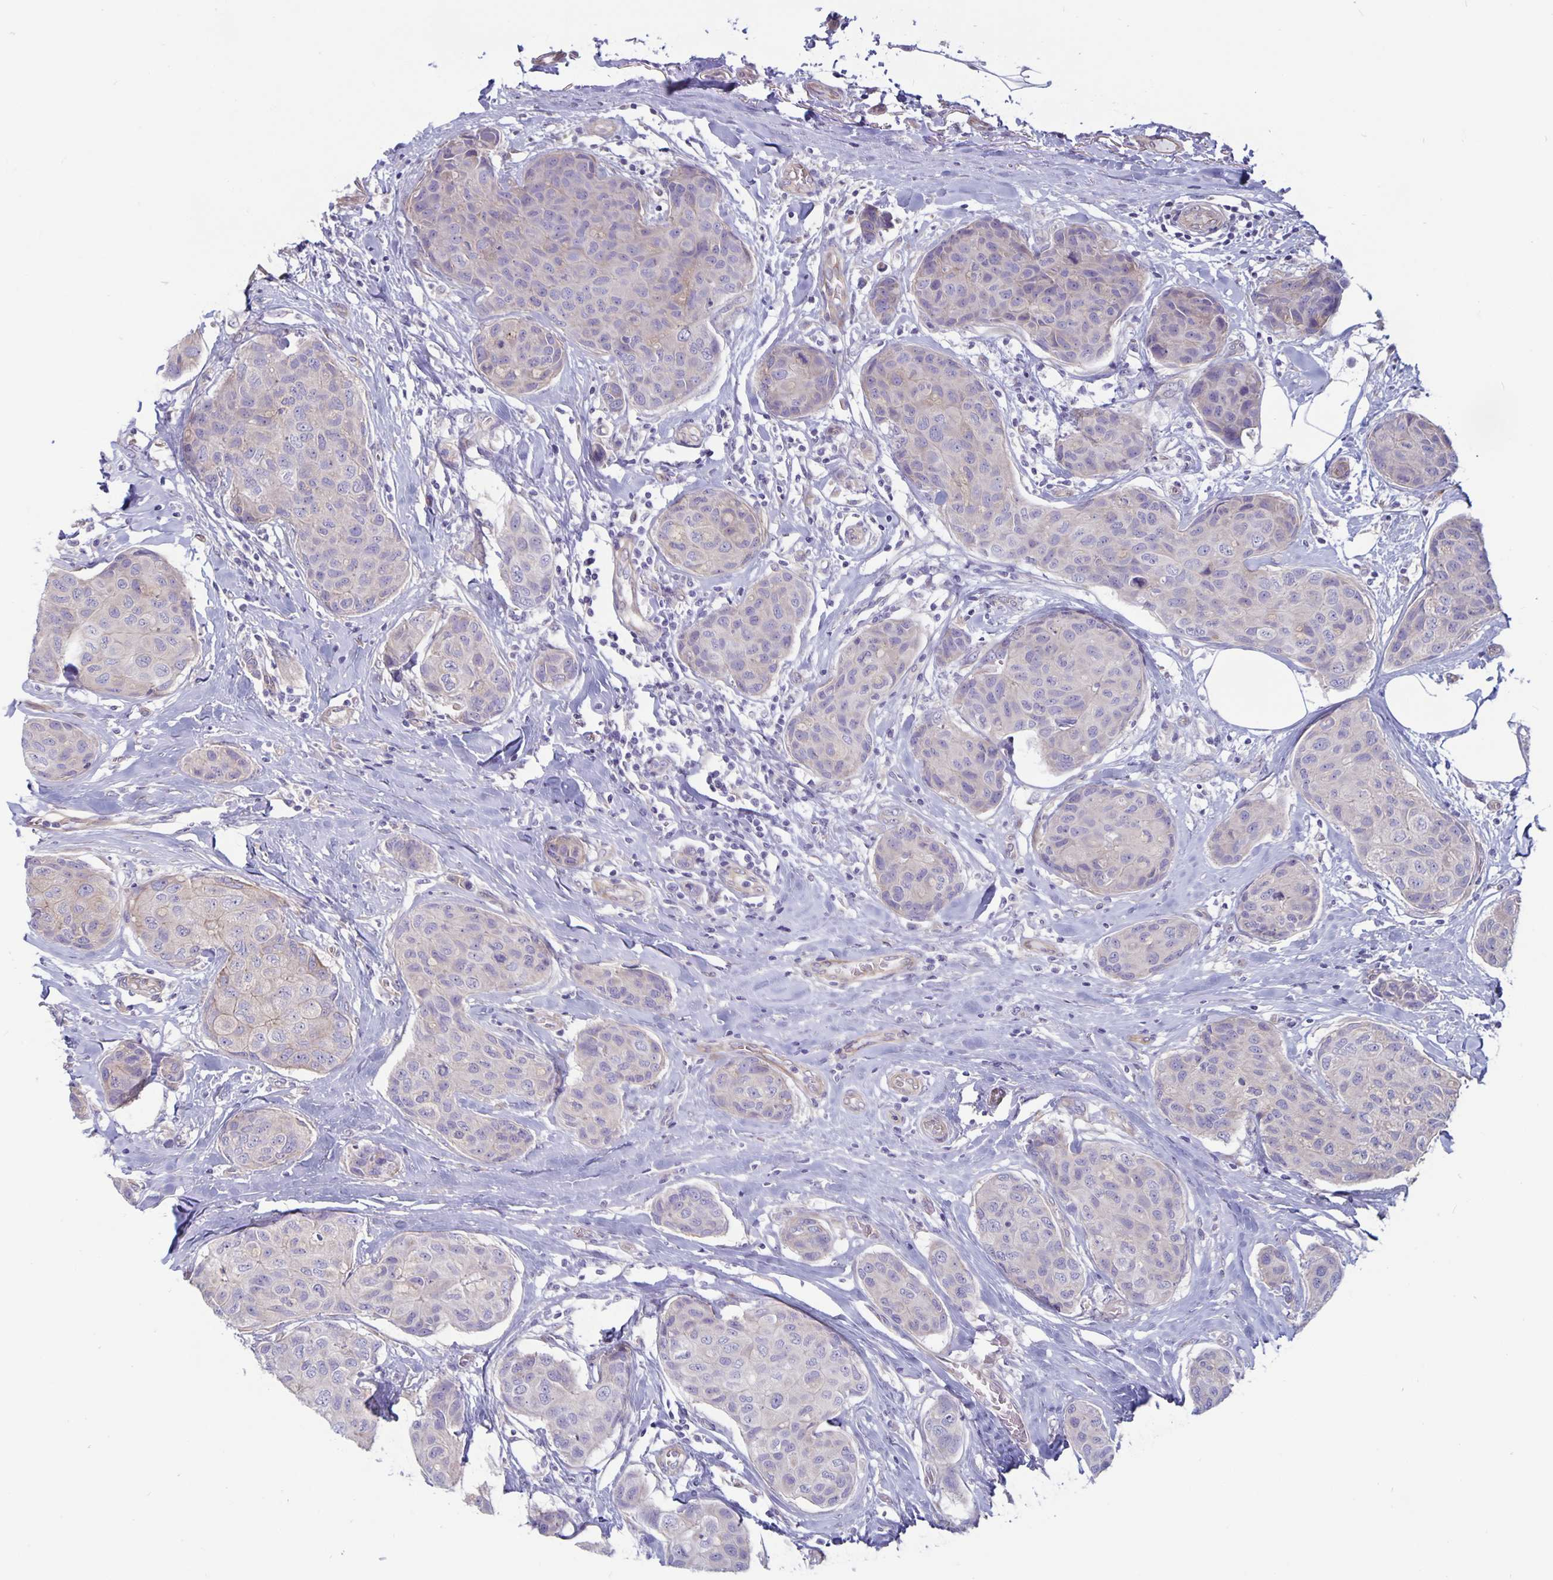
{"staining": {"intensity": "negative", "quantity": "none", "location": "none"}, "tissue": "breast cancer", "cell_type": "Tumor cells", "image_type": "cancer", "snomed": [{"axis": "morphology", "description": "Duct carcinoma"}, {"axis": "topography", "description": "Breast"}], "caption": "A micrograph of breast invasive ductal carcinoma stained for a protein reveals no brown staining in tumor cells. (Immunohistochemistry (ihc), brightfield microscopy, high magnification).", "gene": "PLCB3", "patient": {"sex": "female", "age": 80}}